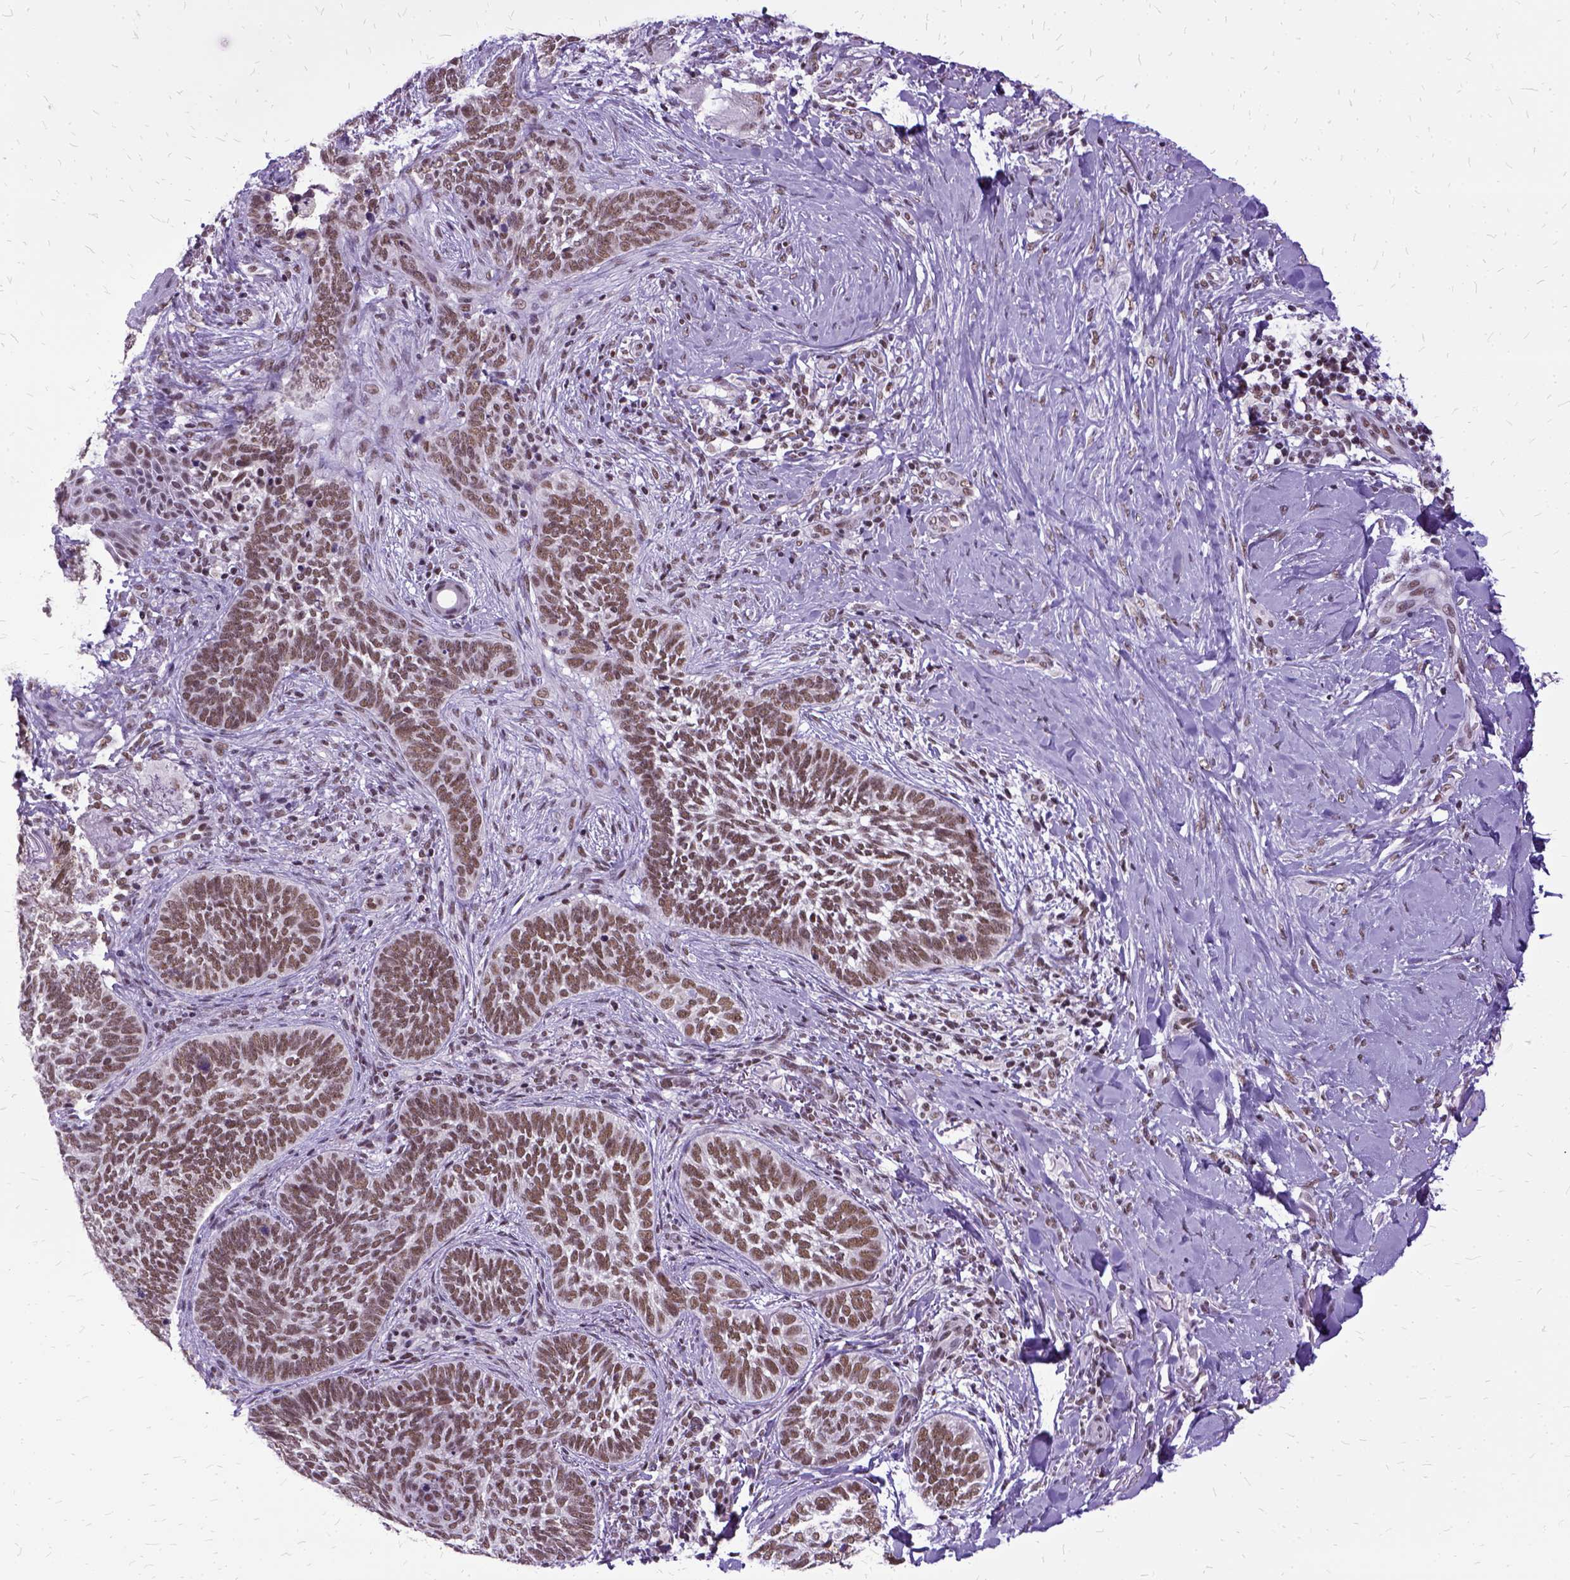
{"staining": {"intensity": "moderate", "quantity": ">75%", "location": "nuclear"}, "tissue": "skin cancer", "cell_type": "Tumor cells", "image_type": "cancer", "snomed": [{"axis": "morphology", "description": "Normal tissue, NOS"}, {"axis": "morphology", "description": "Basal cell carcinoma"}, {"axis": "topography", "description": "Skin"}], "caption": "Brown immunohistochemical staining in human skin cancer (basal cell carcinoma) shows moderate nuclear expression in about >75% of tumor cells. (Brightfield microscopy of DAB IHC at high magnification).", "gene": "SETD1A", "patient": {"sex": "male", "age": 46}}